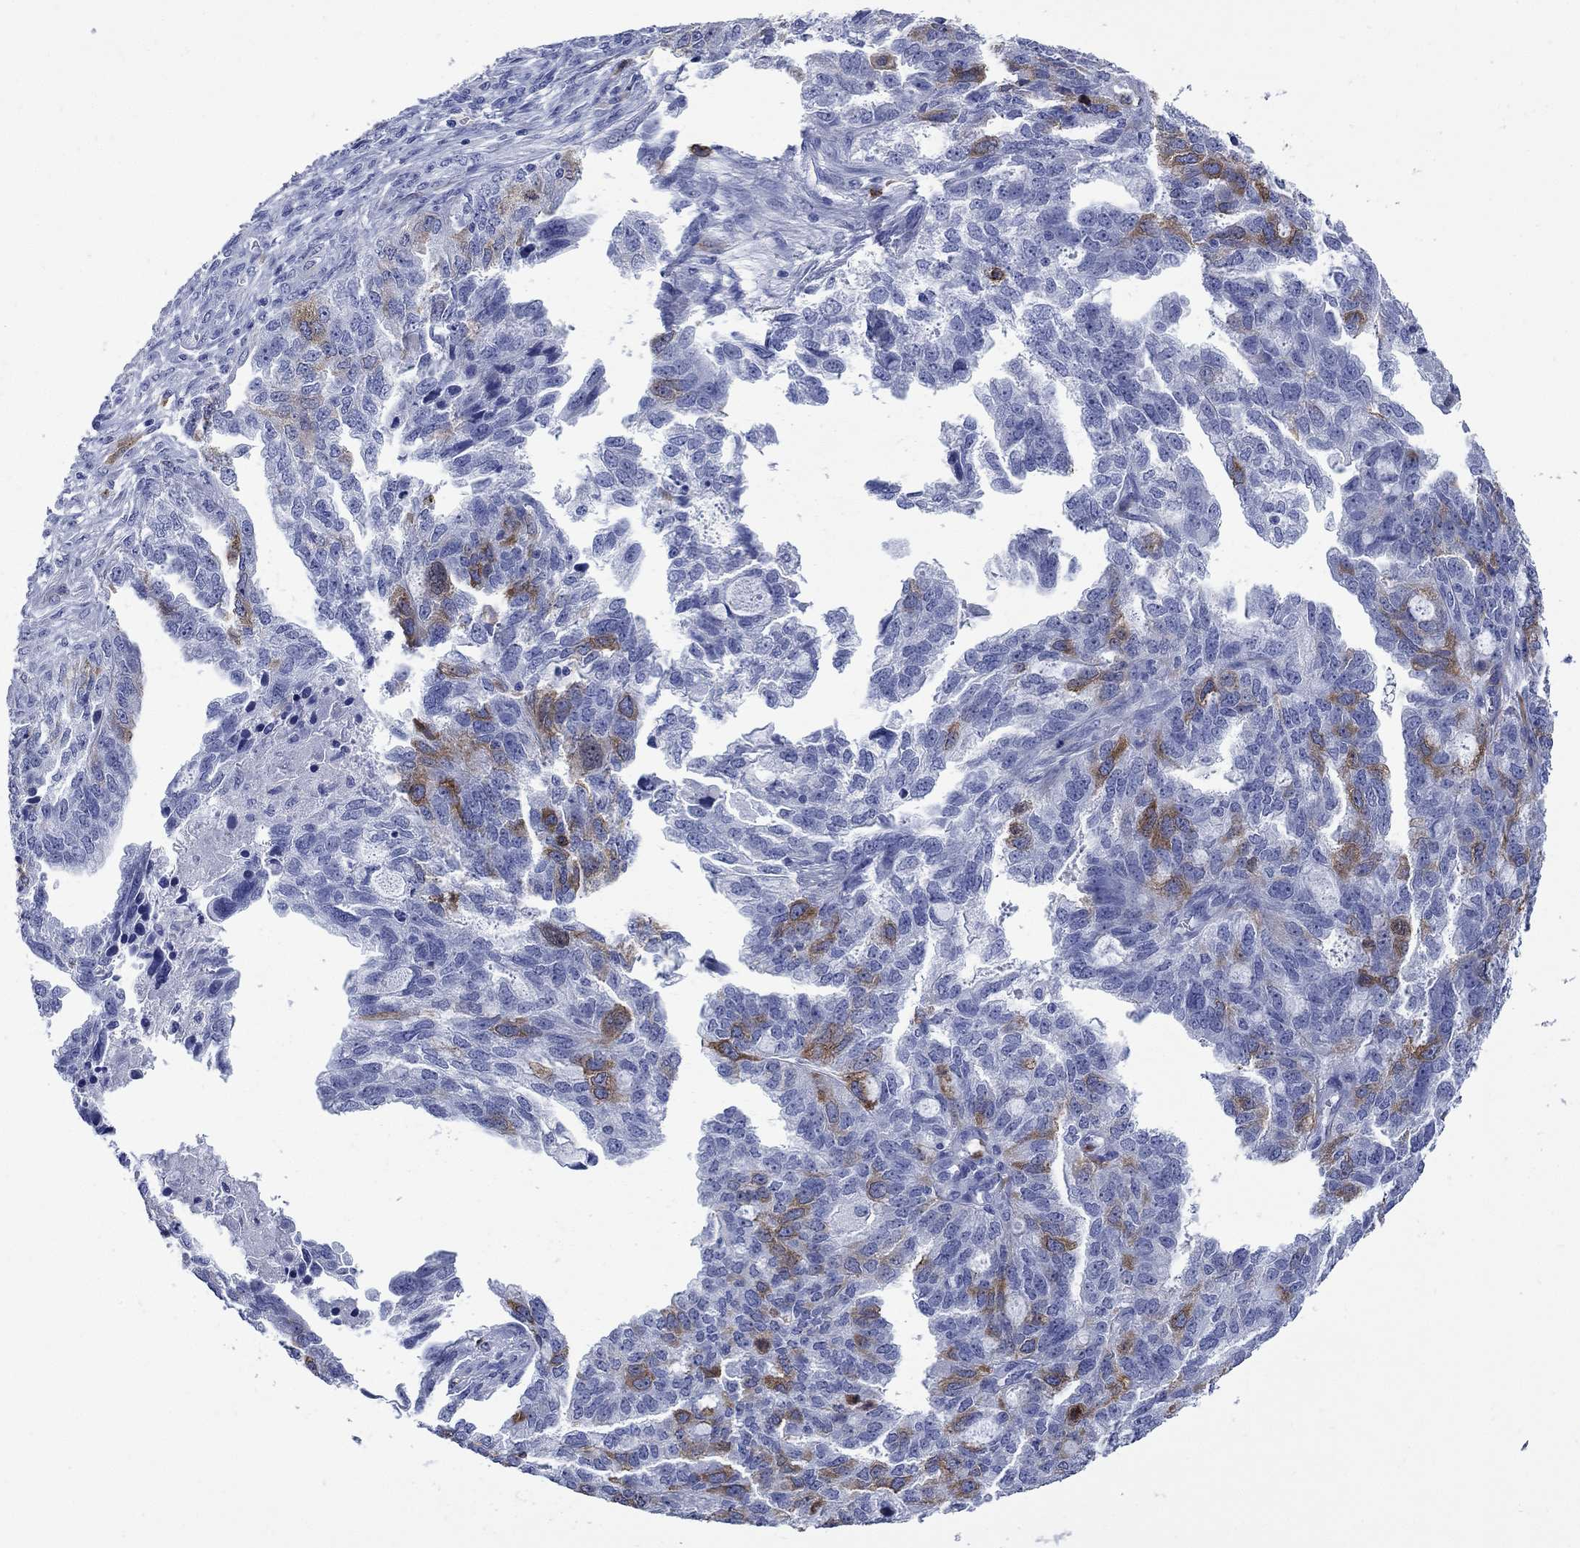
{"staining": {"intensity": "strong", "quantity": "<25%", "location": "cytoplasmic/membranous"}, "tissue": "ovarian cancer", "cell_type": "Tumor cells", "image_type": "cancer", "snomed": [{"axis": "morphology", "description": "Cystadenocarcinoma, serous, NOS"}, {"axis": "topography", "description": "Ovary"}], "caption": "IHC (DAB) staining of human ovarian serous cystadenocarcinoma displays strong cytoplasmic/membranous protein positivity in about <25% of tumor cells.", "gene": "TACC3", "patient": {"sex": "female", "age": 51}}